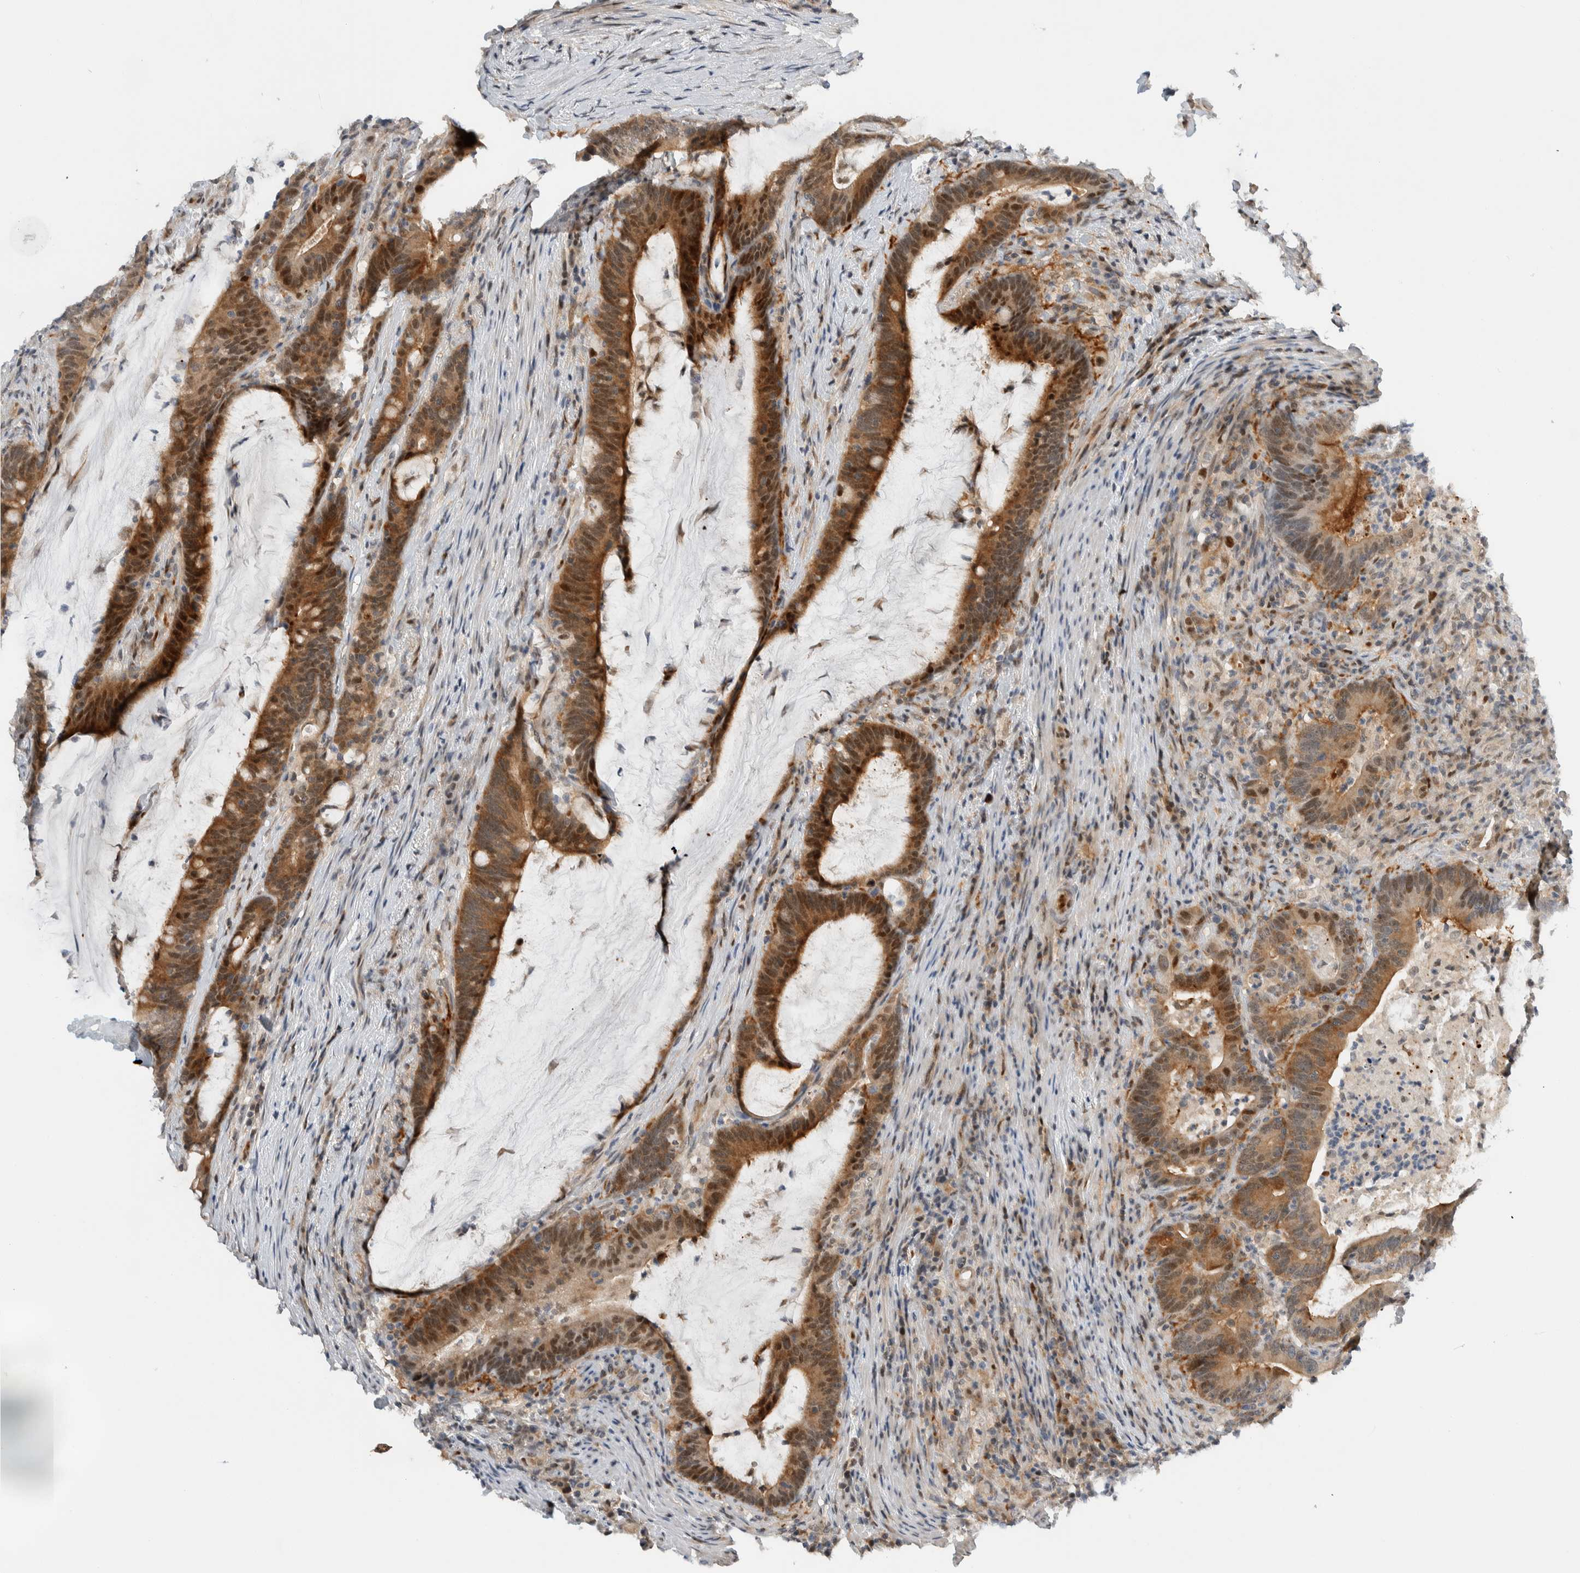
{"staining": {"intensity": "moderate", "quantity": ">75%", "location": "cytoplasmic/membranous,nuclear"}, "tissue": "colorectal cancer", "cell_type": "Tumor cells", "image_type": "cancer", "snomed": [{"axis": "morphology", "description": "Adenocarcinoma, NOS"}, {"axis": "topography", "description": "Colon"}], "caption": "Immunohistochemical staining of adenocarcinoma (colorectal) demonstrates medium levels of moderate cytoplasmic/membranous and nuclear protein positivity in about >75% of tumor cells.", "gene": "NCR3LG1", "patient": {"sex": "female", "age": 66}}